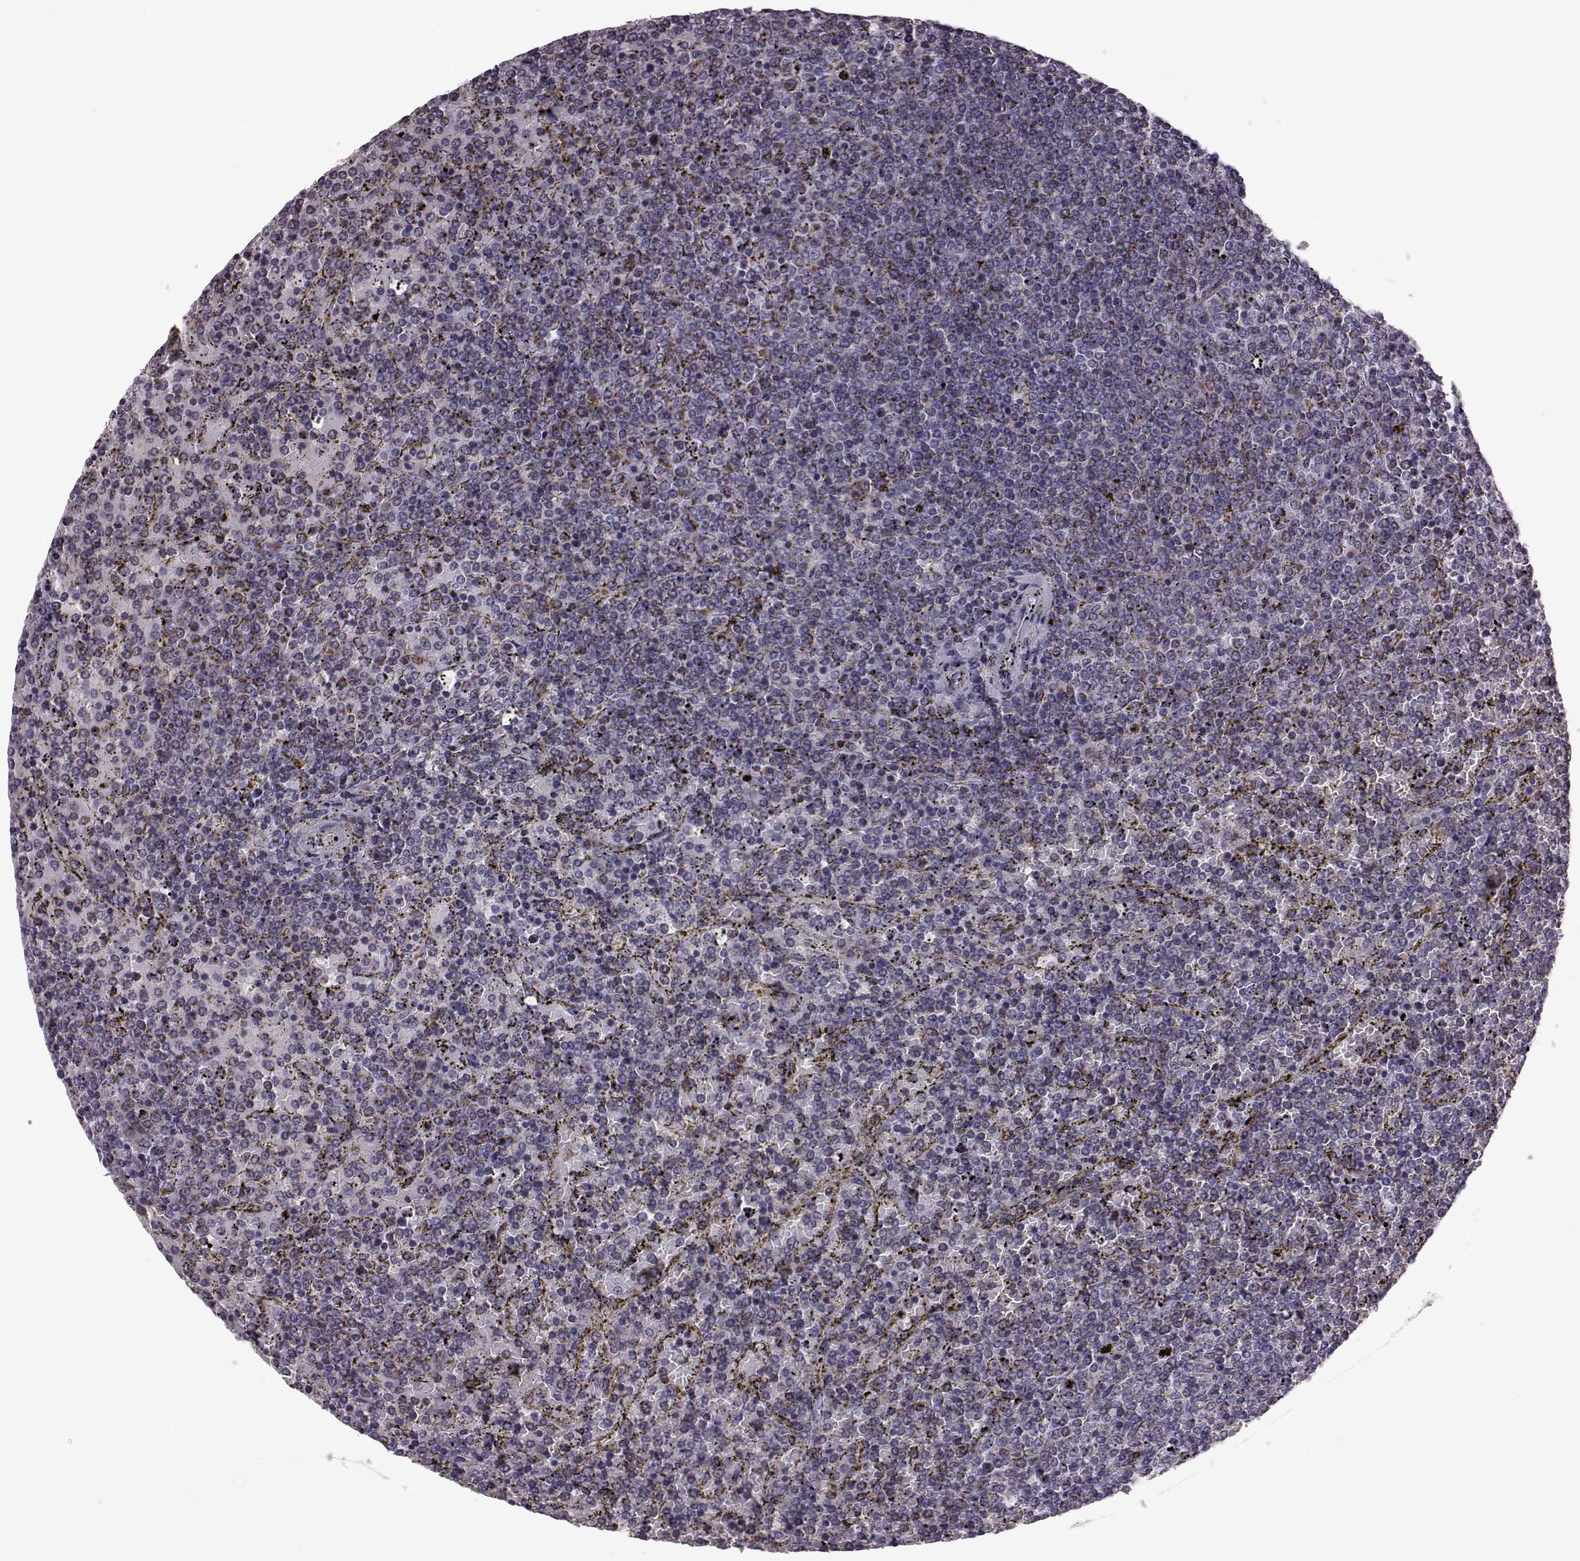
{"staining": {"intensity": "negative", "quantity": "none", "location": "none"}, "tissue": "lymphoma", "cell_type": "Tumor cells", "image_type": "cancer", "snomed": [{"axis": "morphology", "description": "Malignant lymphoma, non-Hodgkin's type, Low grade"}, {"axis": "topography", "description": "Spleen"}], "caption": "Image shows no protein positivity in tumor cells of lymphoma tissue.", "gene": "RIMS2", "patient": {"sex": "female", "age": 77}}